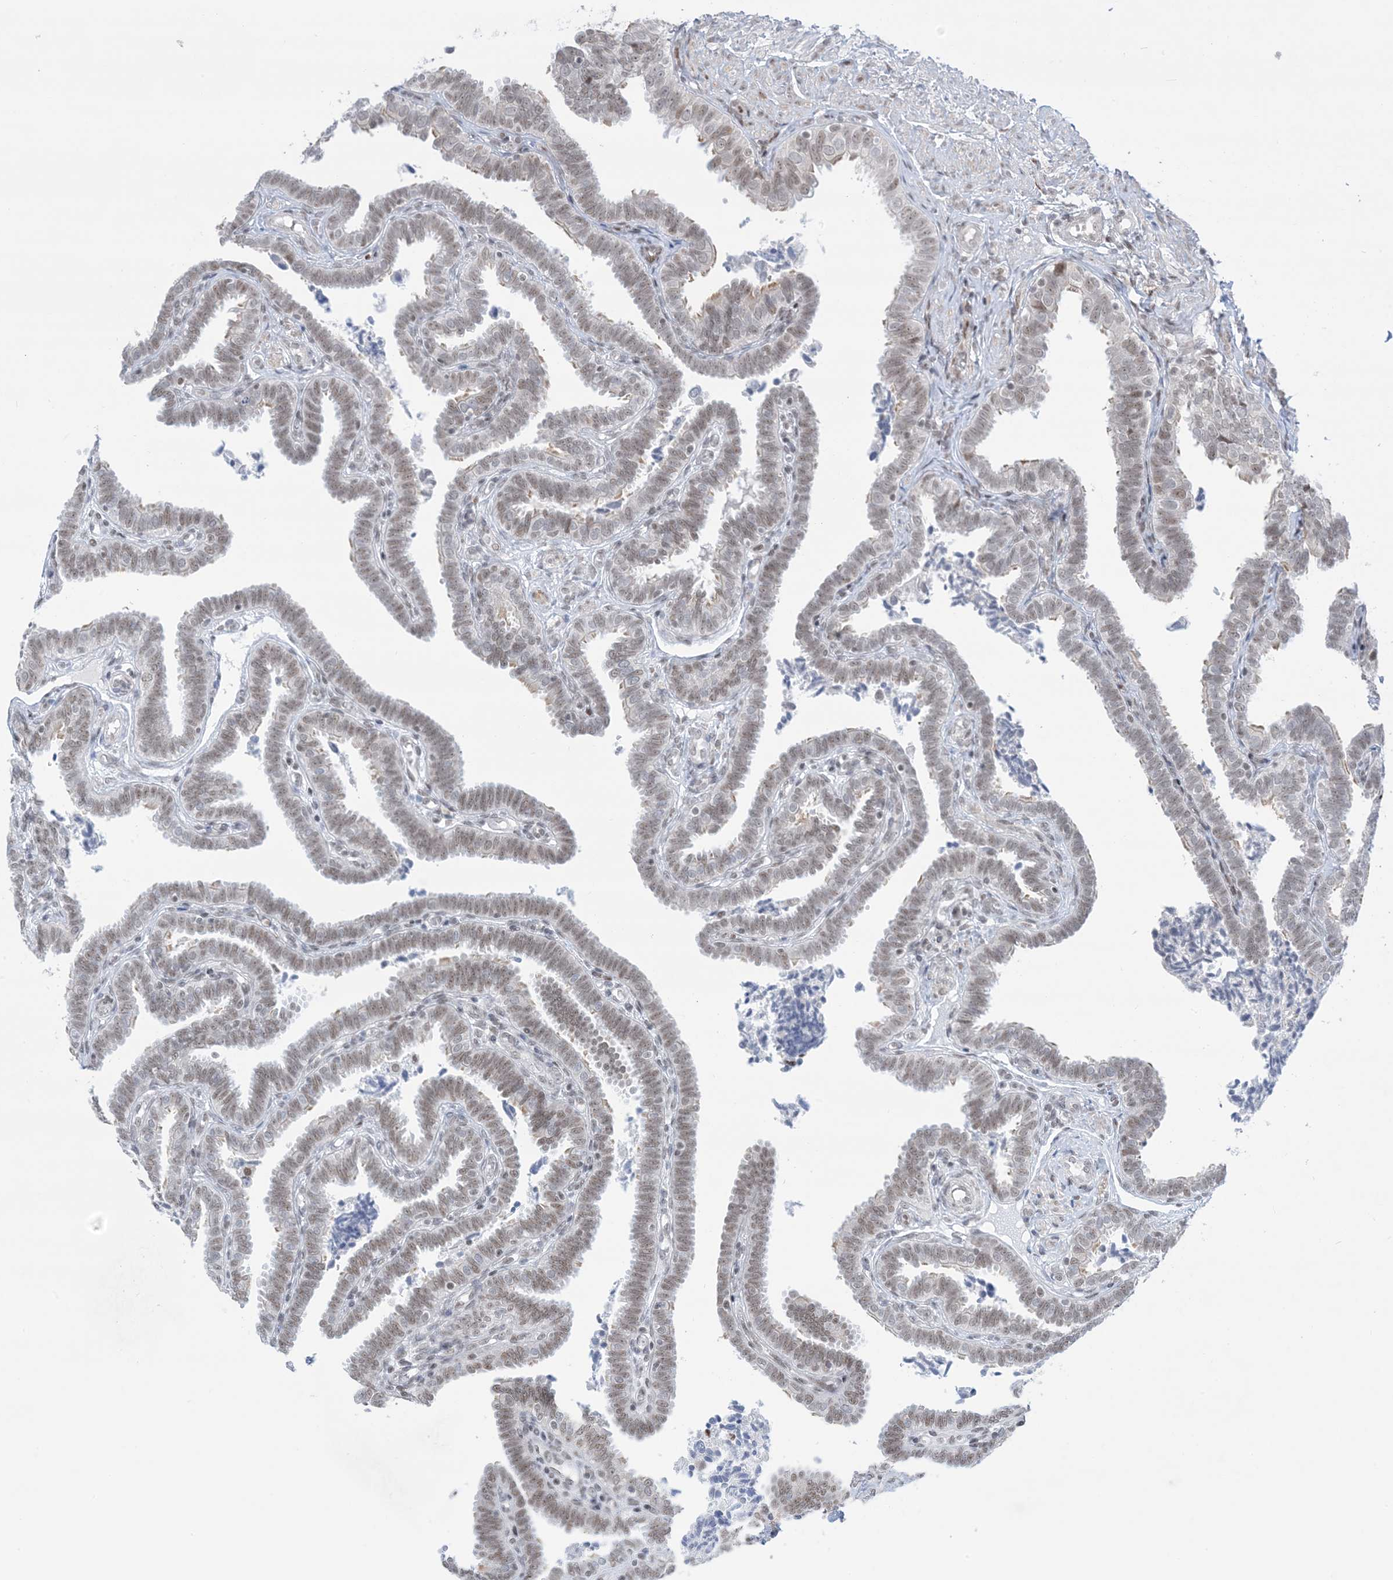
{"staining": {"intensity": "weak", "quantity": "25%-75%", "location": "nuclear"}, "tissue": "fallopian tube", "cell_type": "Glandular cells", "image_type": "normal", "snomed": [{"axis": "morphology", "description": "Normal tissue, NOS"}, {"axis": "topography", "description": "Fallopian tube"}], "caption": "The micrograph exhibits immunohistochemical staining of benign fallopian tube. There is weak nuclear staining is identified in approximately 25%-75% of glandular cells. (brown staining indicates protein expression, while blue staining denotes nuclei).", "gene": "TFPT", "patient": {"sex": "female", "age": 39}}